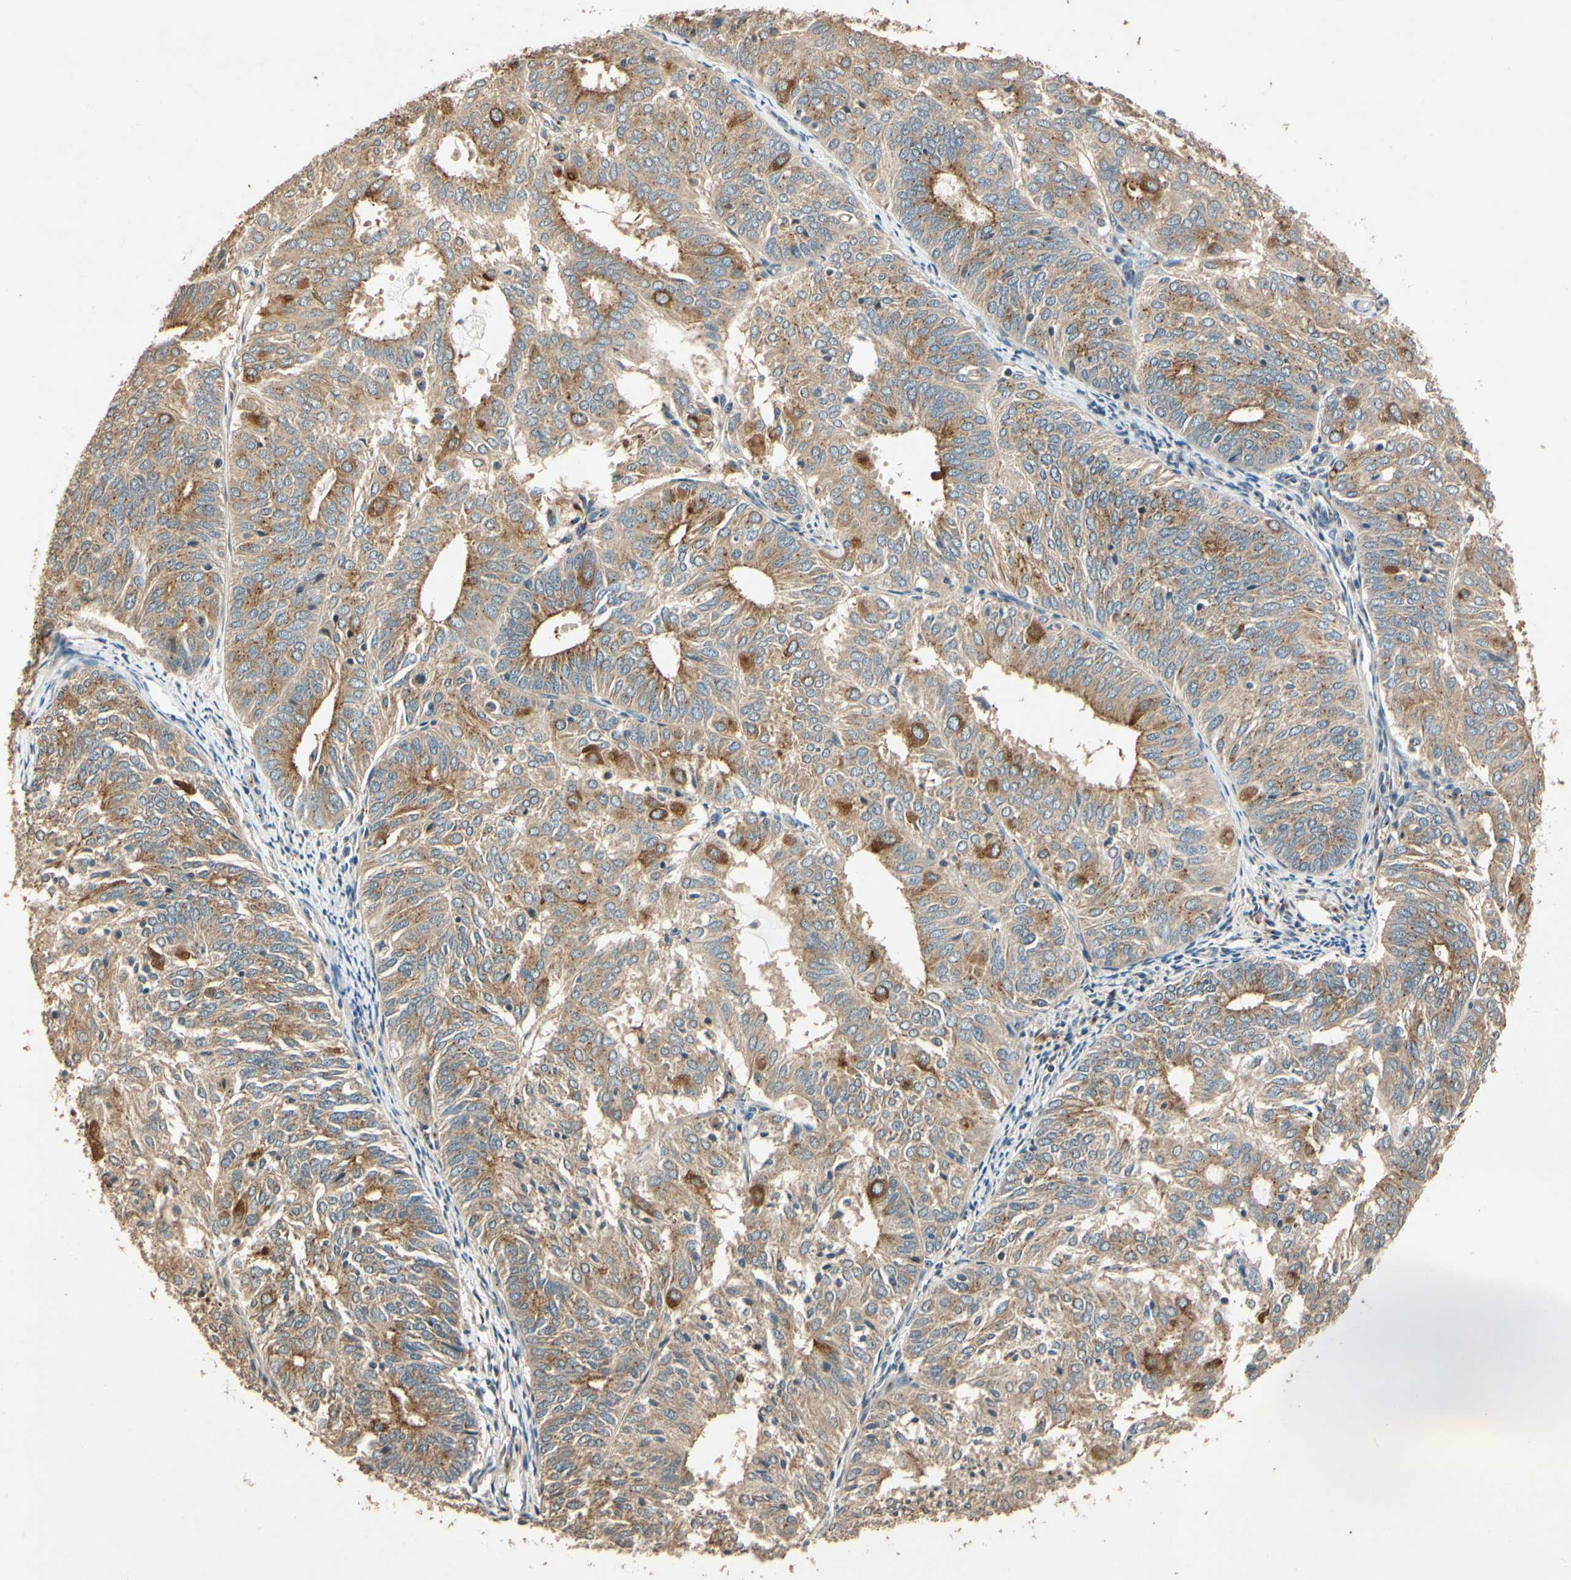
{"staining": {"intensity": "moderate", "quantity": ">75%", "location": "cytoplasmic/membranous"}, "tissue": "endometrial cancer", "cell_type": "Tumor cells", "image_type": "cancer", "snomed": [{"axis": "morphology", "description": "Adenocarcinoma, NOS"}, {"axis": "topography", "description": "Uterus"}], "caption": "Tumor cells reveal moderate cytoplasmic/membranous positivity in approximately >75% of cells in adenocarcinoma (endometrial). Using DAB (3,3'-diaminobenzidine) (brown) and hematoxylin (blue) stains, captured at high magnification using brightfield microscopy.", "gene": "AKAP9", "patient": {"sex": "female", "age": 60}}